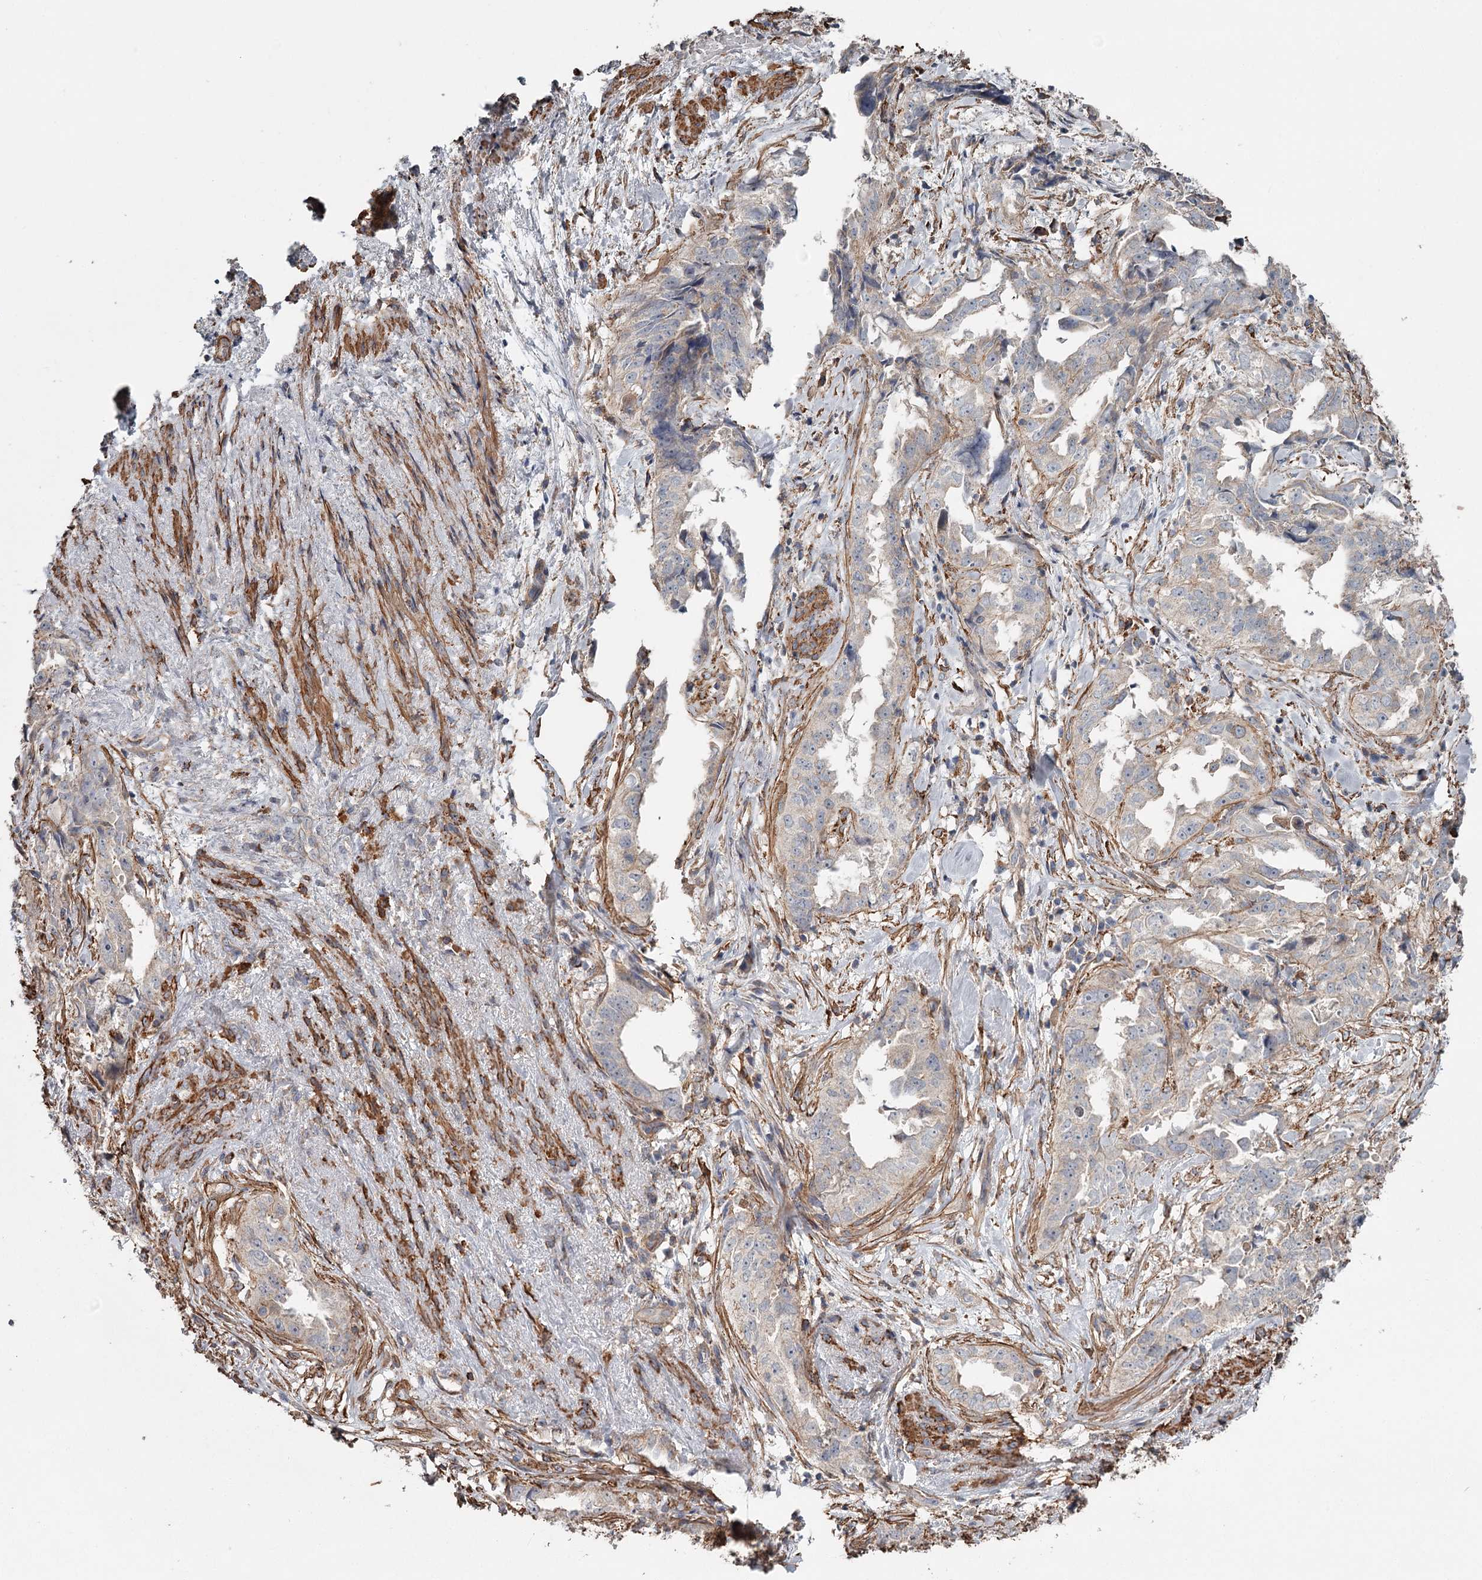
{"staining": {"intensity": "weak", "quantity": "<25%", "location": "cytoplasmic/membranous"}, "tissue": "endometrial cancer", "cell_type": "Tumor cells", "image_type": "cancer", "snomed": [{"axis": "morphology", "description": "Adenocarcinoma, NOS"}, {"axis": "topography", "description": "Endometrium"}], "caption": "The immunohistochemistry photomicrograph has no significant positivity in tumor cells of endometrial cancer (adenocarcinoma) tissue.", "gene": "DHRS9", "patient": {"sex": "female", "age": 65}}